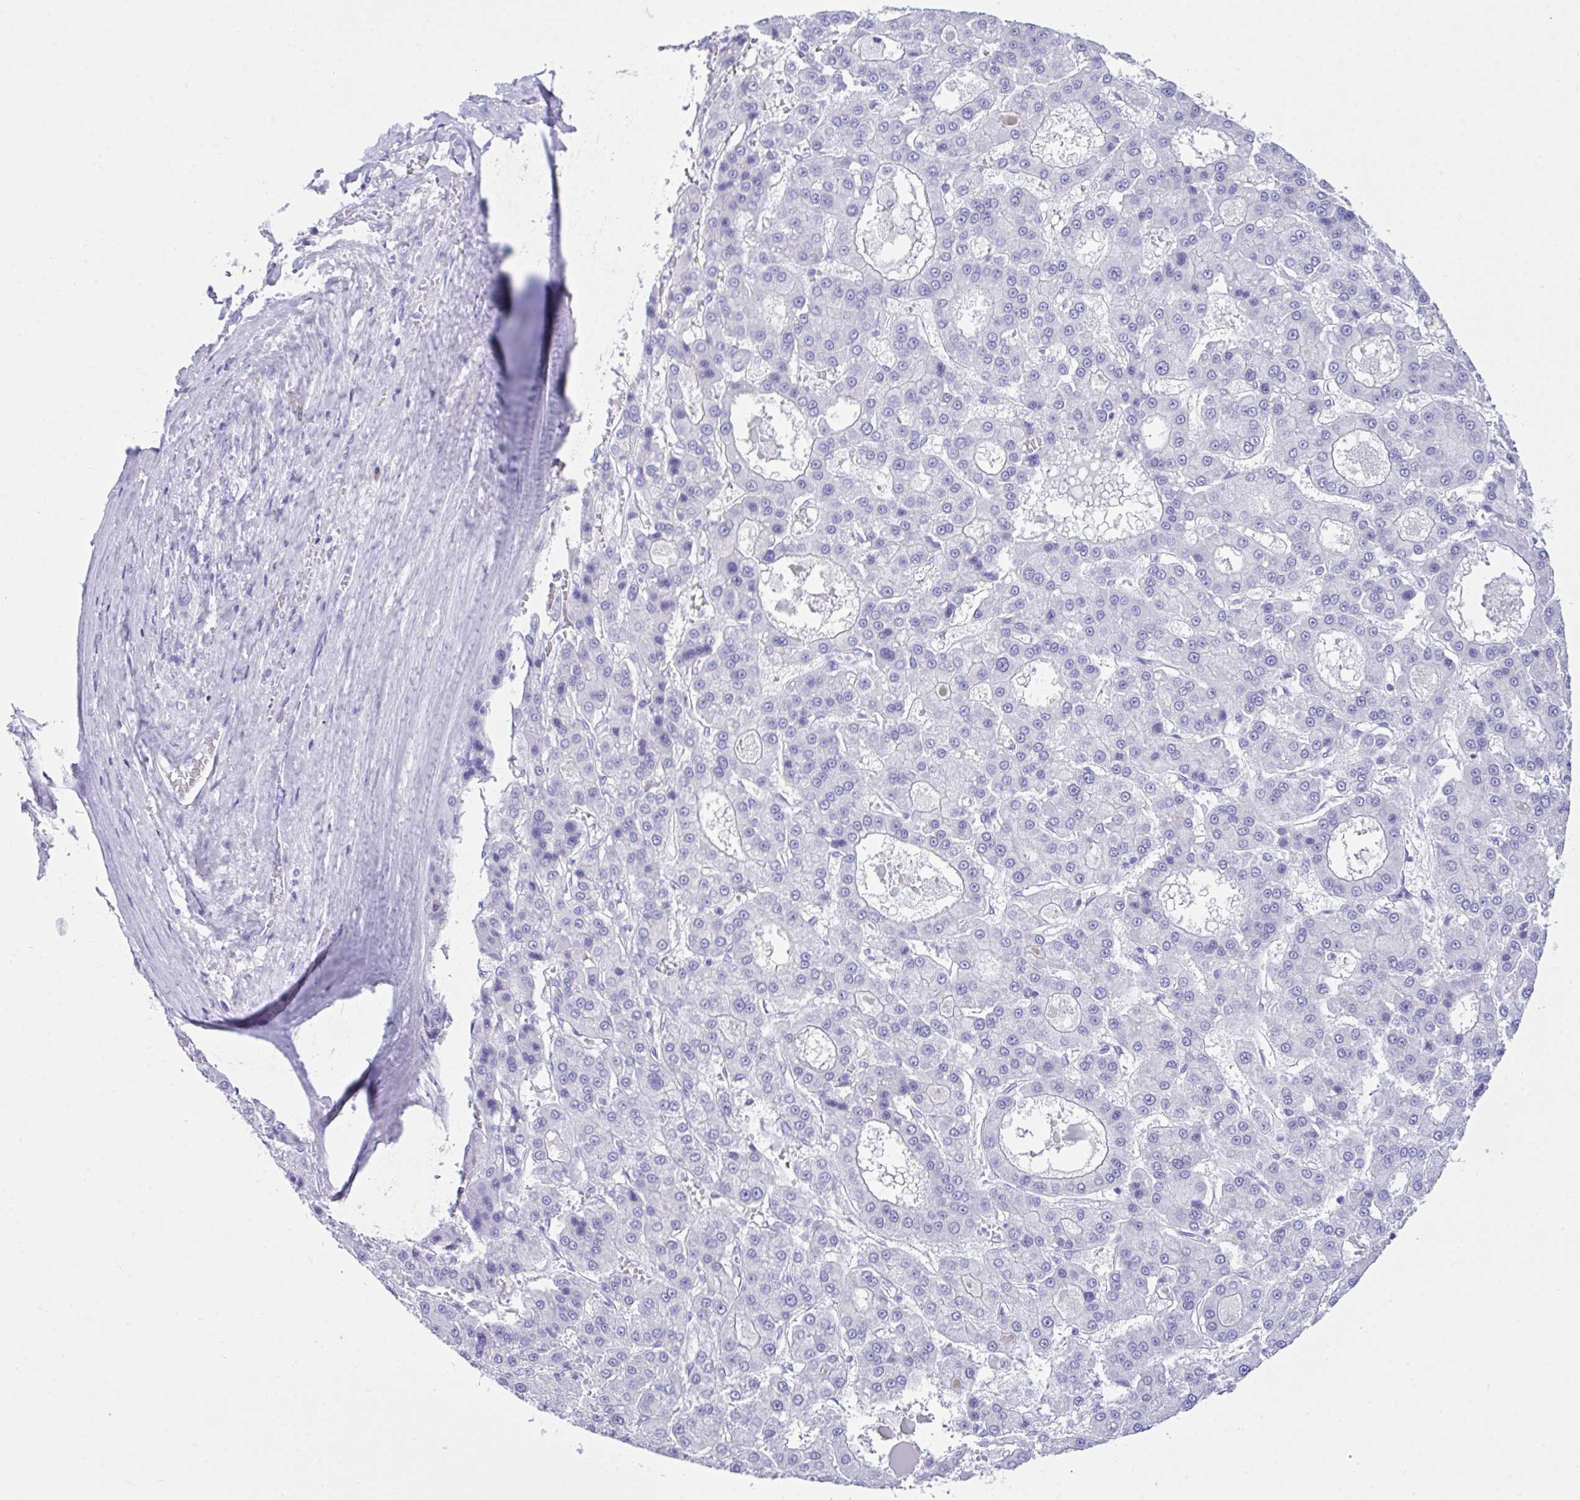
{"staining": {"intensity": "negative", "quantity": "none", "location": "none"}, "tissue": "liver cancer", "cell_type": "Tumor cells", "image_type": "cancer", "snomed": [{"axis": "morphology", "description": "Carcinoma, Hepatocellular, NOS"}, {"axis": "topography", "description": "Liver"}], "caption": "The immunohistochemistry (IHC) histopathology image has no significant staining in tumor cells of liver cancer (hepatocellular carcinoma) tissue.", "gene": "BEST4", "patient": {"sex": "male", "age": 70}}